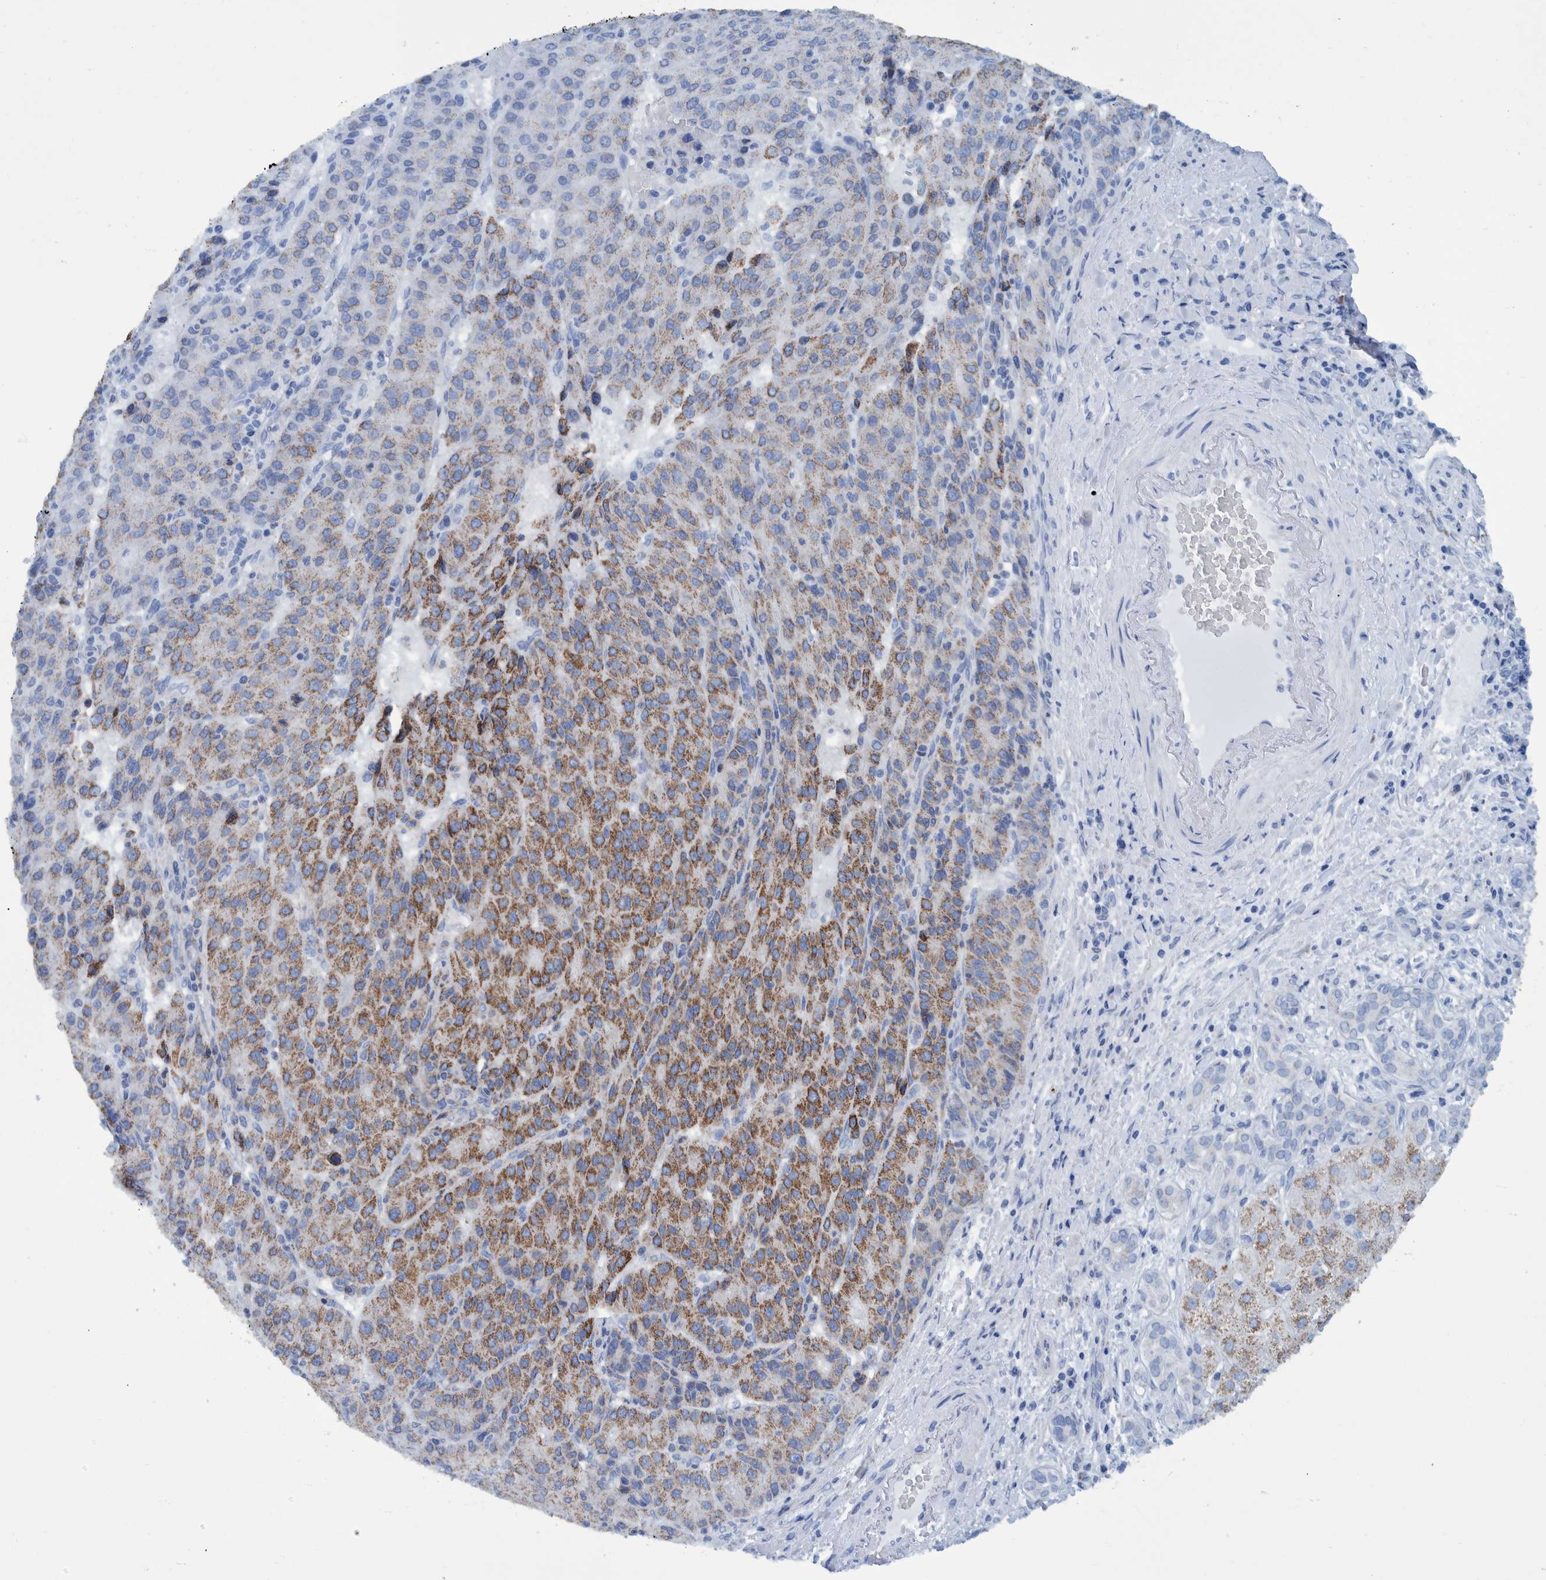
{"staining": {"intensity": "moderate", "quantity": "25%-75%", "location": "cytoplasmic/membranous"}, "tissue": "liver cancer", "cell_type": "Tumor cells", "image_type": "cancer", "snomed": [{"axis": "morphology", "description": "Carcinoma, Hepatocellular, NOS"}, {"axis": "topography", "description": "Liver"}], "caption": "Brown immunohistochemical staining in human liver hepatocellular carcinoma displays moderate cytoplasmic/membranous positivity in about 25%-75% of tumor cells. The protein is stained brown, and the nuclei are stained in blue (DAB (3,3'-diaminobenzidine) IHC with brightfield microscopy, high magnification).", "gene": "BZW2", "patient": {"sex": "male", "age": 65}}